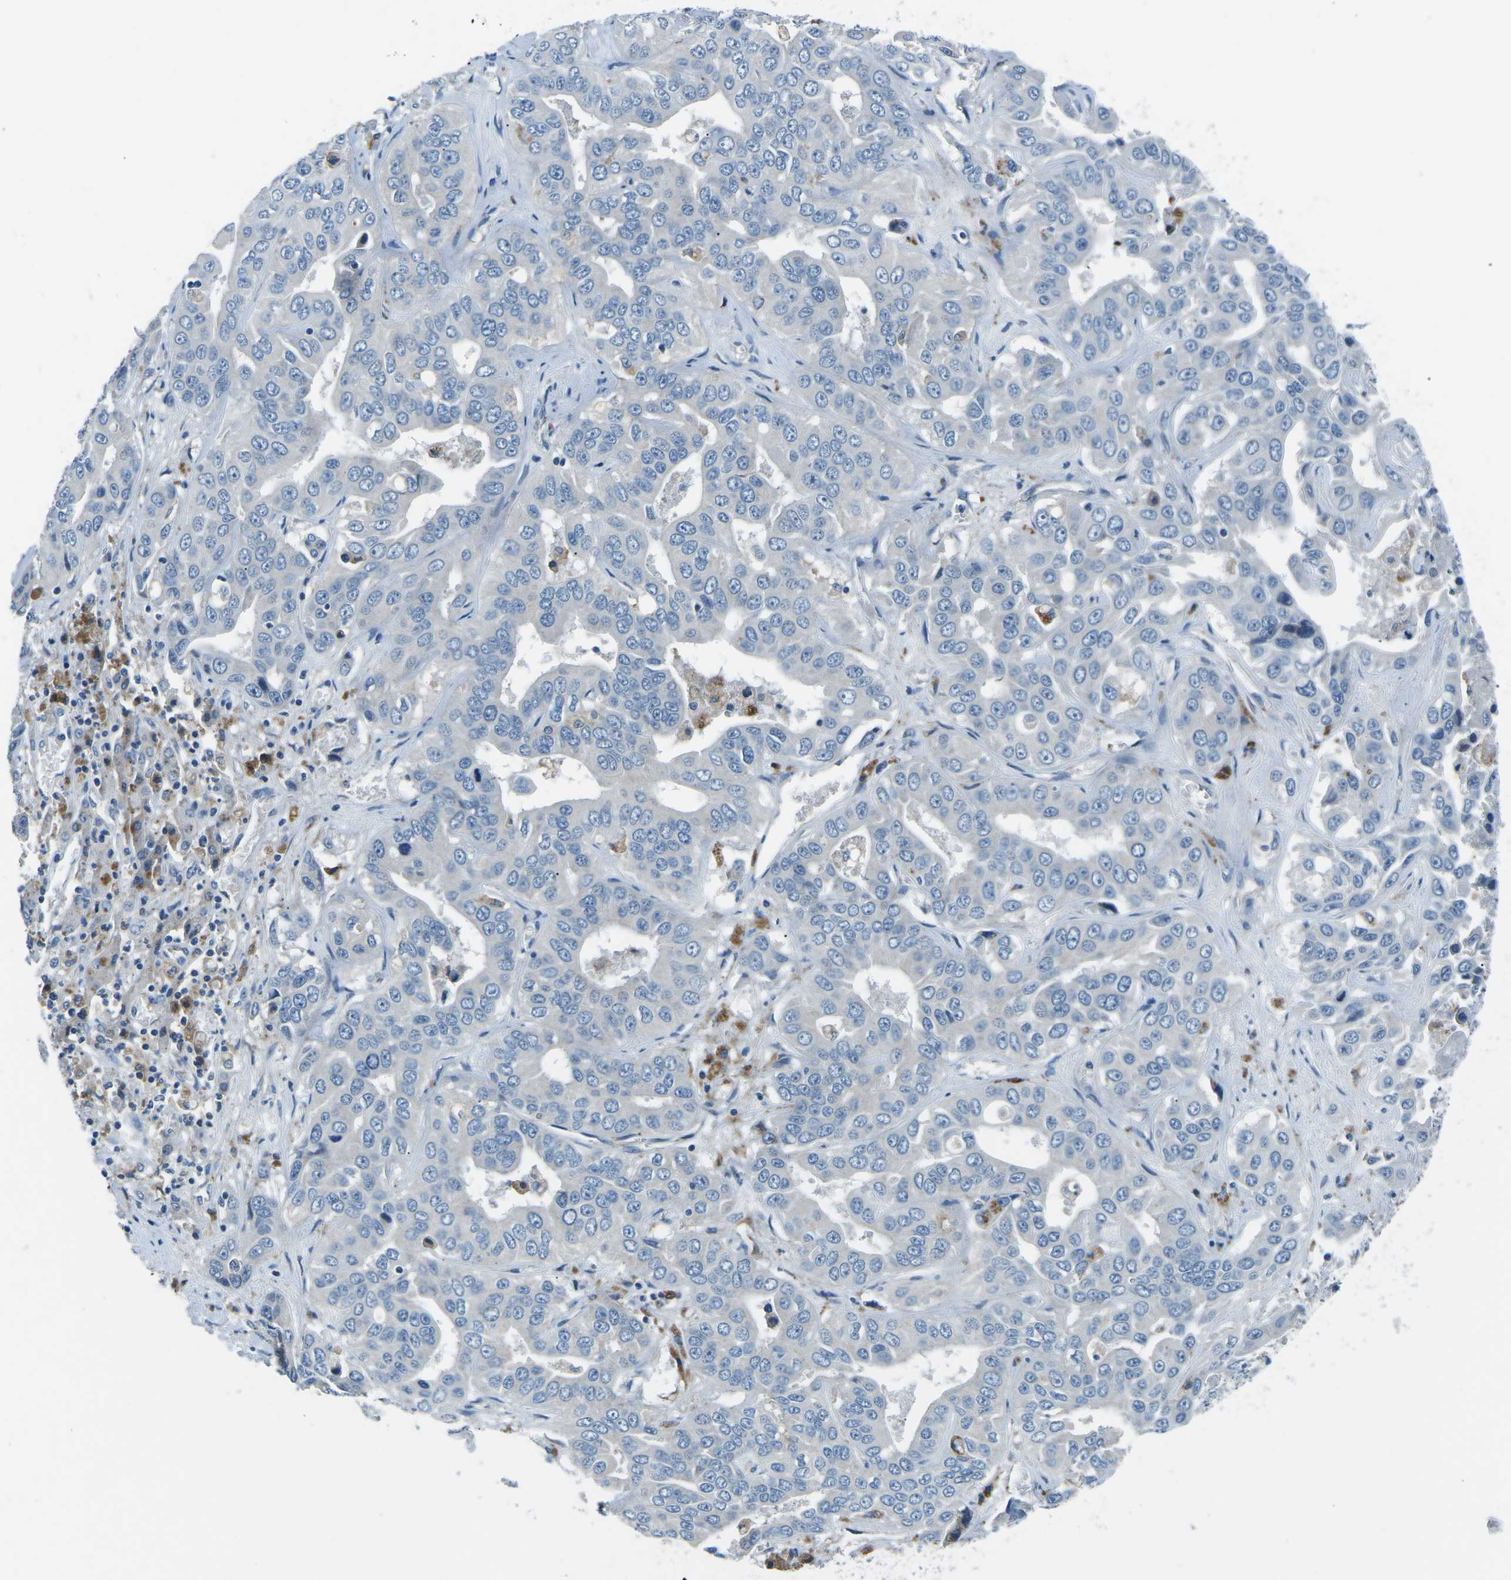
{"staining": {"intensity": "negative", "quantity": "none", "location": "none"}, "tissue": "liver cancer", "cell_type": "Tumor cells", "image_type": "cancer", "snomed": [{"axis": "morphology", "description": "Cholangiocarcinoma"}, {"axis": "topography", "description": "Liver"}], "caption": "High power microscopy histopathology image of an IHC histopathology image of liver cancer (cholangiocarcinoma), revealing no significant staining in tumor cells. (DAB immunohistochemistry with hematoxylin counter stain).", "gene": "CD1D", "patient": {"sex": "female", "age": 52}}